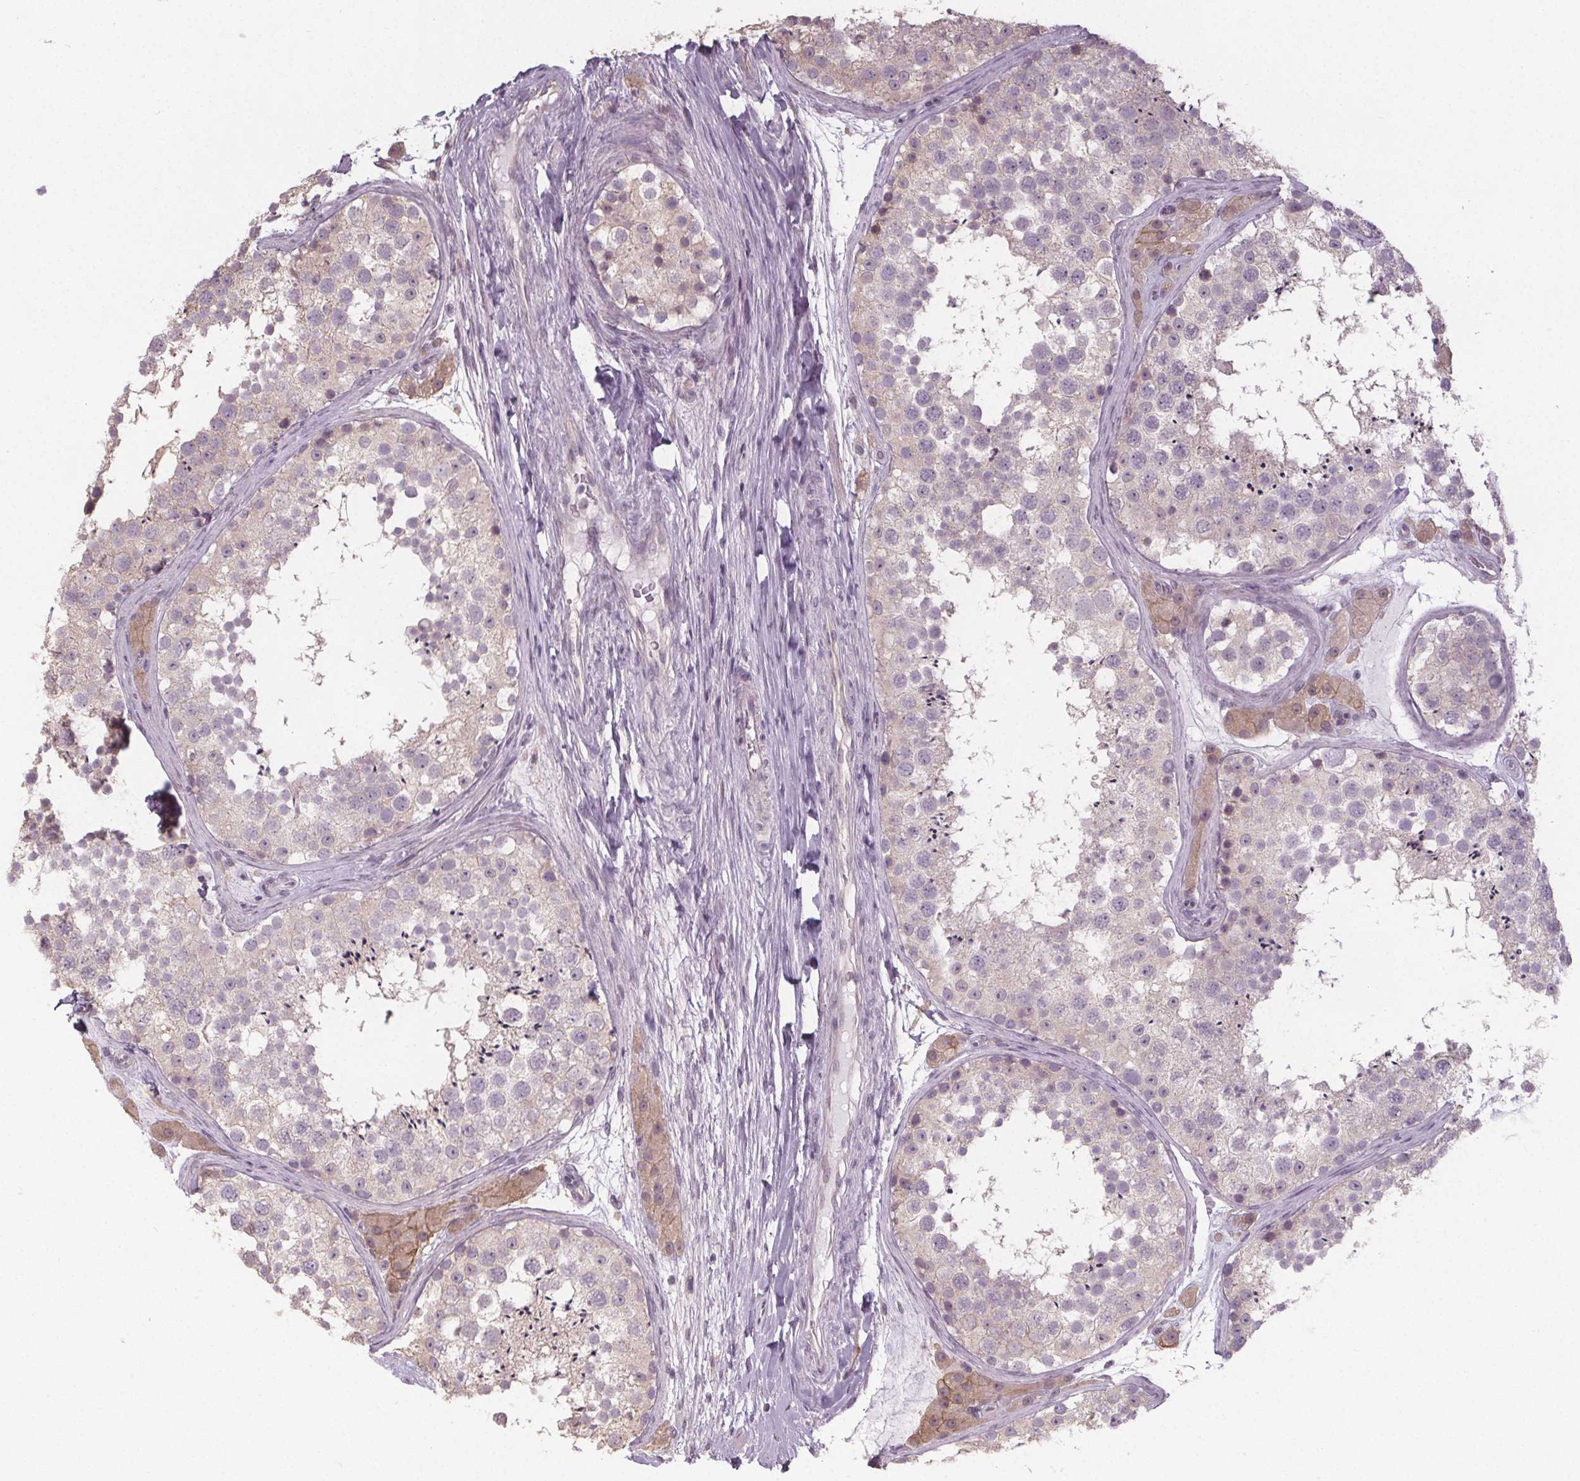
{"staining": {"intensity": "negative", "quantity": "none", "location": "none"}, "tissue": "testis", "cell_type": "Cells in seminiferous ducts", "image_type": "normal", "snomed": [{"axis": "morphology", "description": "Normal tissue, NOS"}, {"axis": "topography", "description": "Testis"}], "caption": "Immunohistochemistry histopathology image of normal testis: human testis stained with DAB (3,3'-diaminobenzidine) exhibits no significant protein expression in cells in seminiferous ducts. (Stains: DAB (3,3'-diaminobenzidine) immunohistochemistry (IHC) with hematoxylin counter stain, Microscopy: brightfield microscopy at high magnification).", "gene": "SLC26A2", "patient": {"sex": "male", "age": 41}}